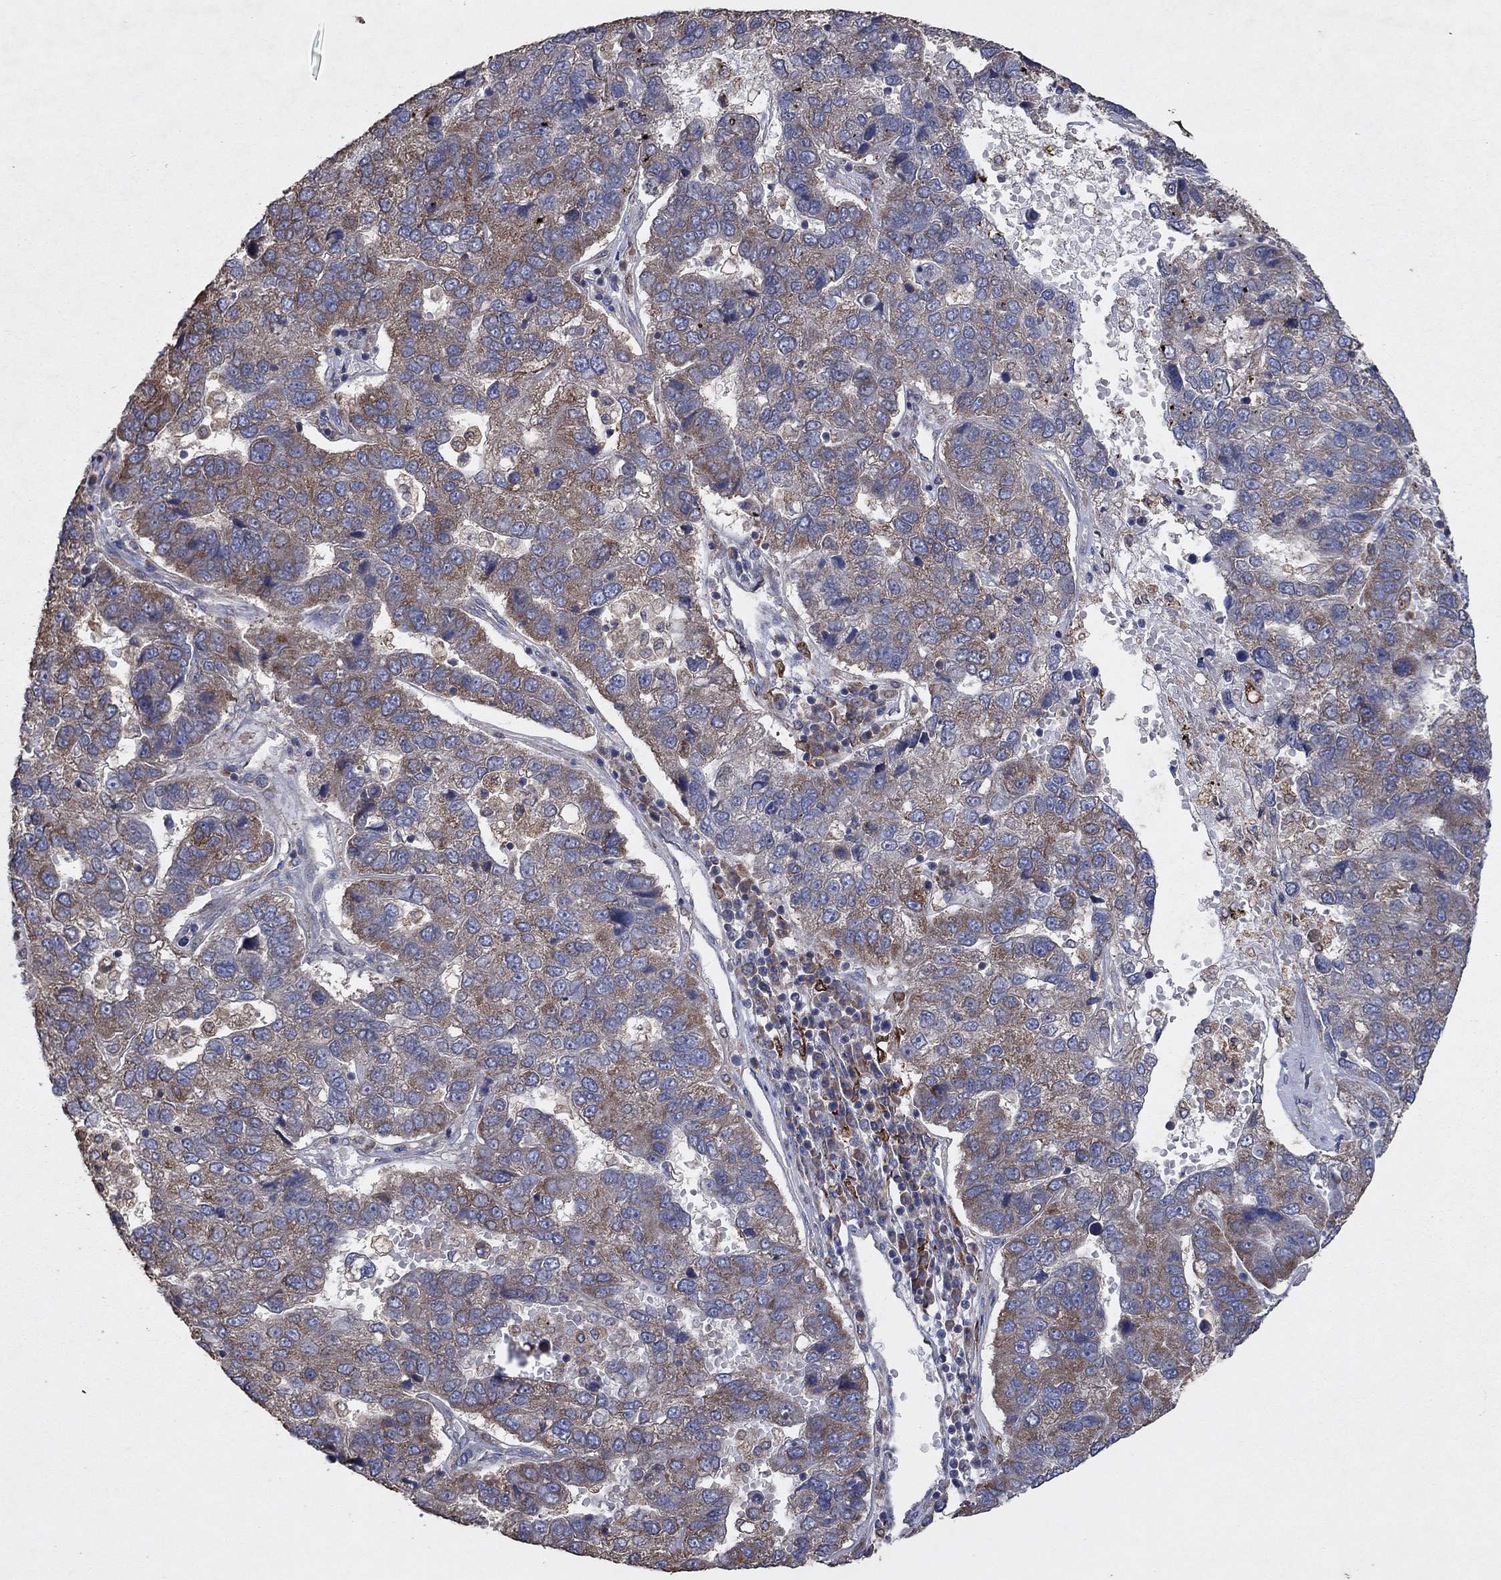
{"staining": {"intensity": "moderate", "quantity": ">75%", "location": "cytoplasmic/membranous"}, "tissue": "pancreatic cancer", "cell_type": "Tumor cells", "image_type": "cancer", "snomed": [{"axis": "morphology", "description": "Adenocarcinoma, NOS"}, {"axis": "topography", "description": "Pancreas"}], "caption": "High-power microscopy captured an immunohistochemistry (IHC) histopathology image of pancreatic cancer (adenocarcinoma), revealing moderate cytoplasmic/membranous expression in about >75% of tumor cells.", "gene": "NCEH1", "patient": {"sex": "female", "age": 61}}